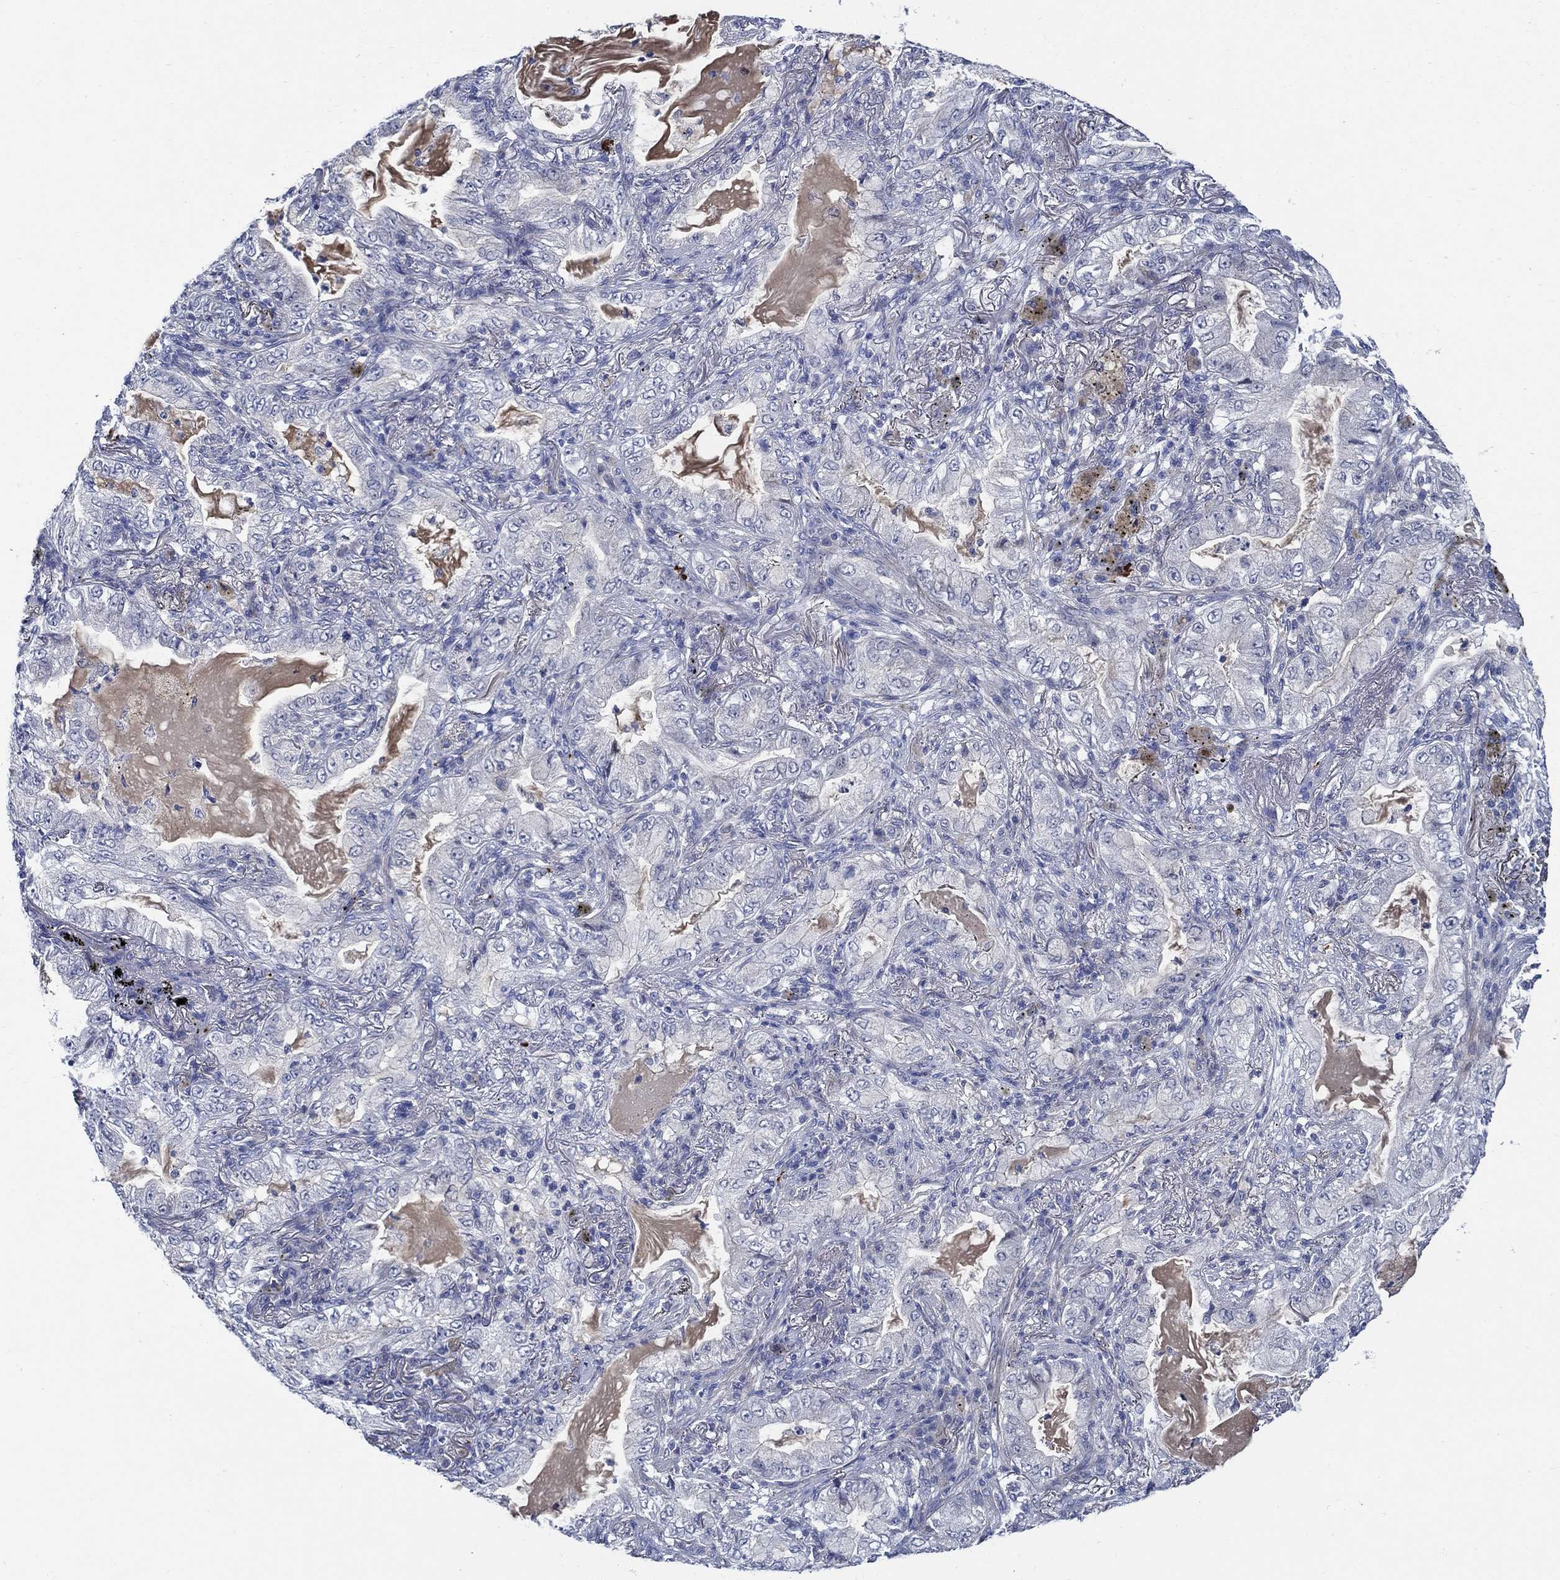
{"staining": {"intensity": "negative", "quantity": "none", "location": "none"}, "tissue": "lung cancer", "cell_type": "Tumor cells", "image_type": "cancer", "snomed": [{"axis": "morphology", "description": "Adenocarcinoma, NOS"}, {"axis": "topography", "description": "Lung"}], "caption": "A photomicrograph of lung adenocarcinoma stained for a protein demonstrates no brown staining in tumor cells.", "gene": "ALOX12", "patient": {"sex": "female", "age": 73}}